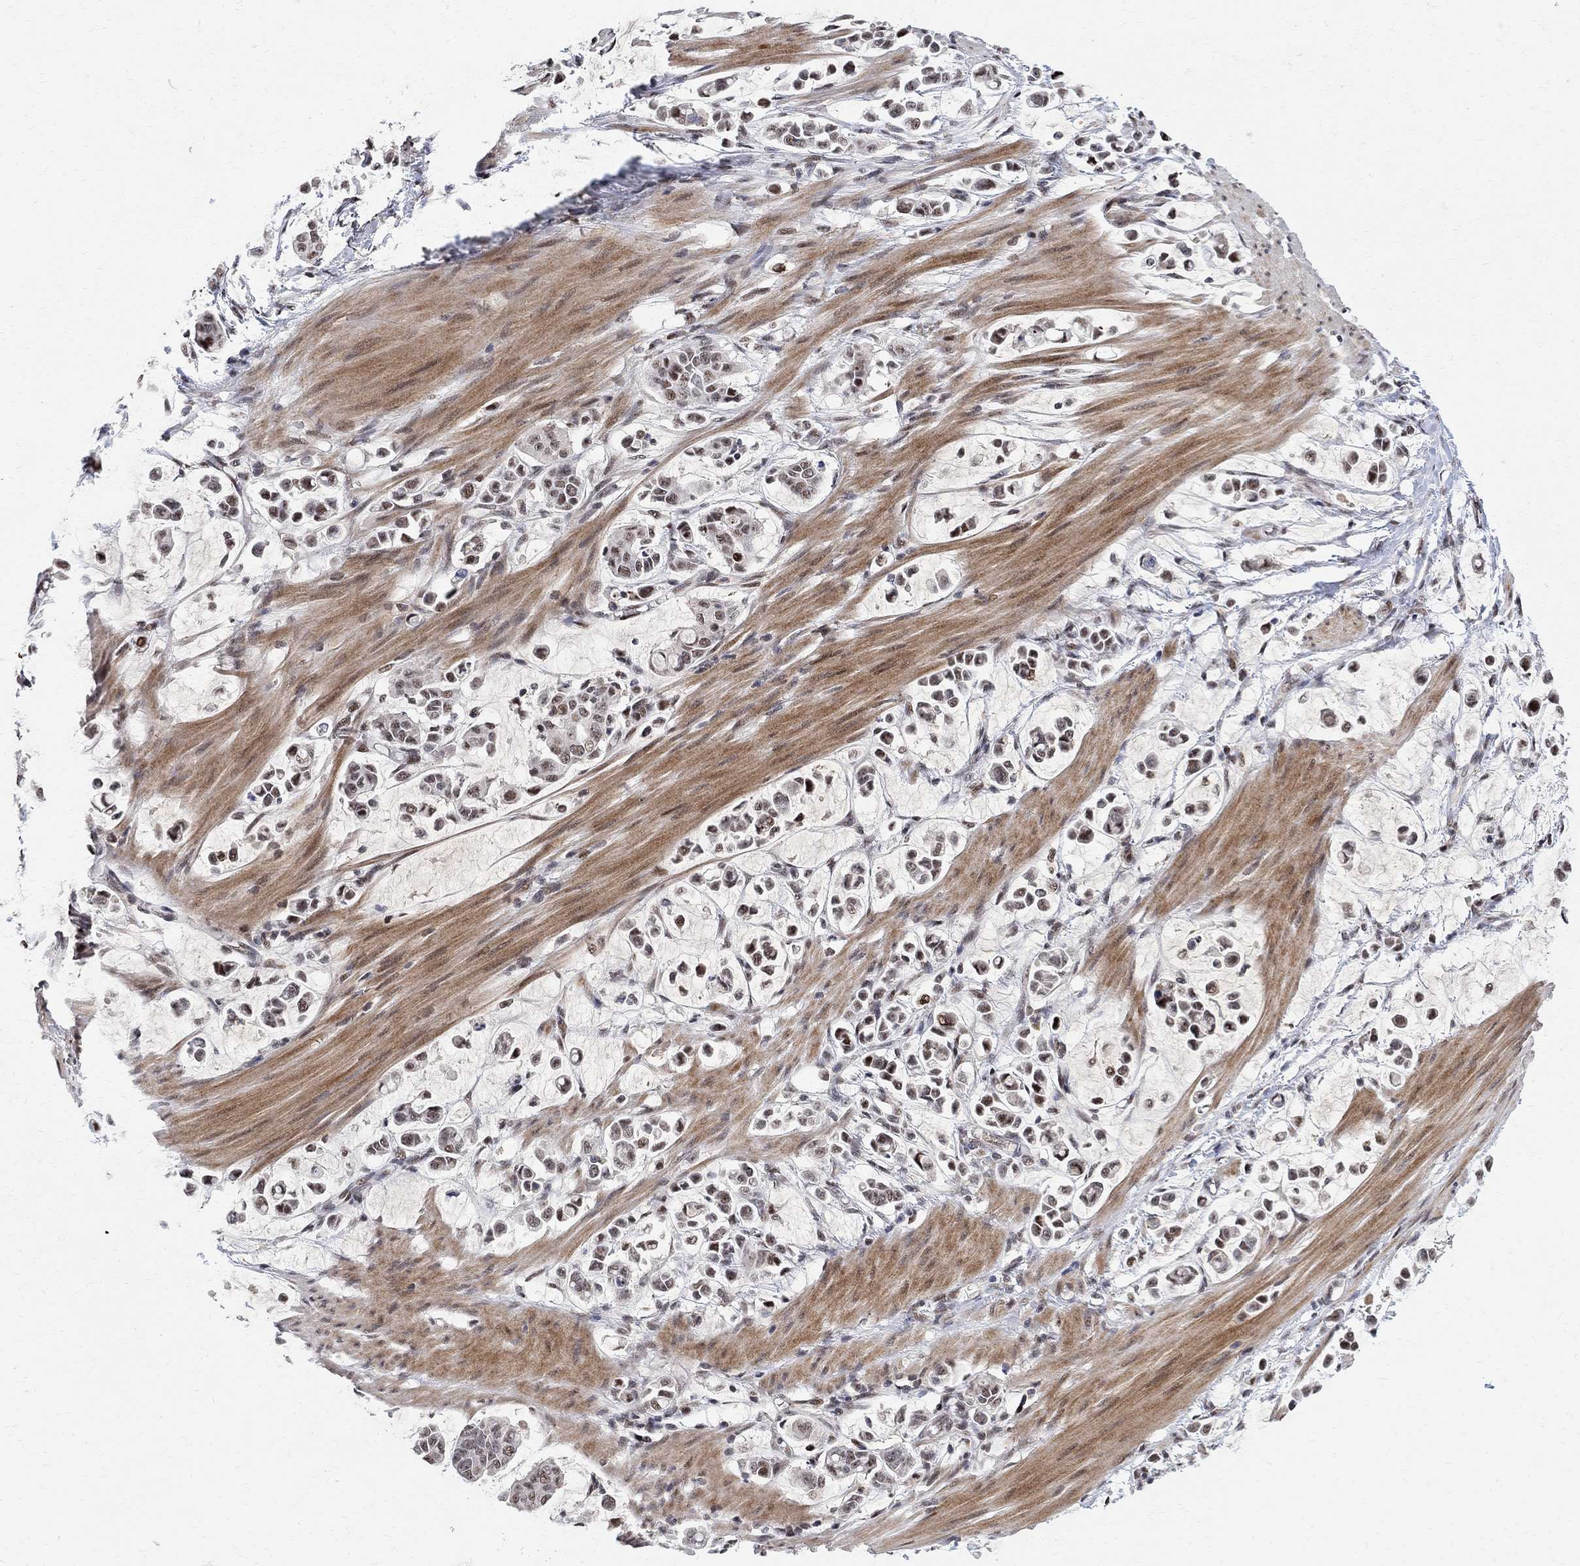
{"staining": {"intensity": "moderate", "quantity": "25%-75%", "location": "nuclear"}, "tissue": "stomach cancer", "cell_type": "Tumor cells", "image_type": "cancer", "snomed": [{"axis": "morphology", "description": "Adenocarcinoma, NOS"}, {"axis": "topography", "description": "Stomach"}], "caption": "DAB immunohistochemical staining of human stomach cancer (adenocarcinoma) displays moderate nuclear protein positivity in about 25%-75% of tumor cells.", "gene": "E4F1", "patient": {"sex": "male", "age": 82}}